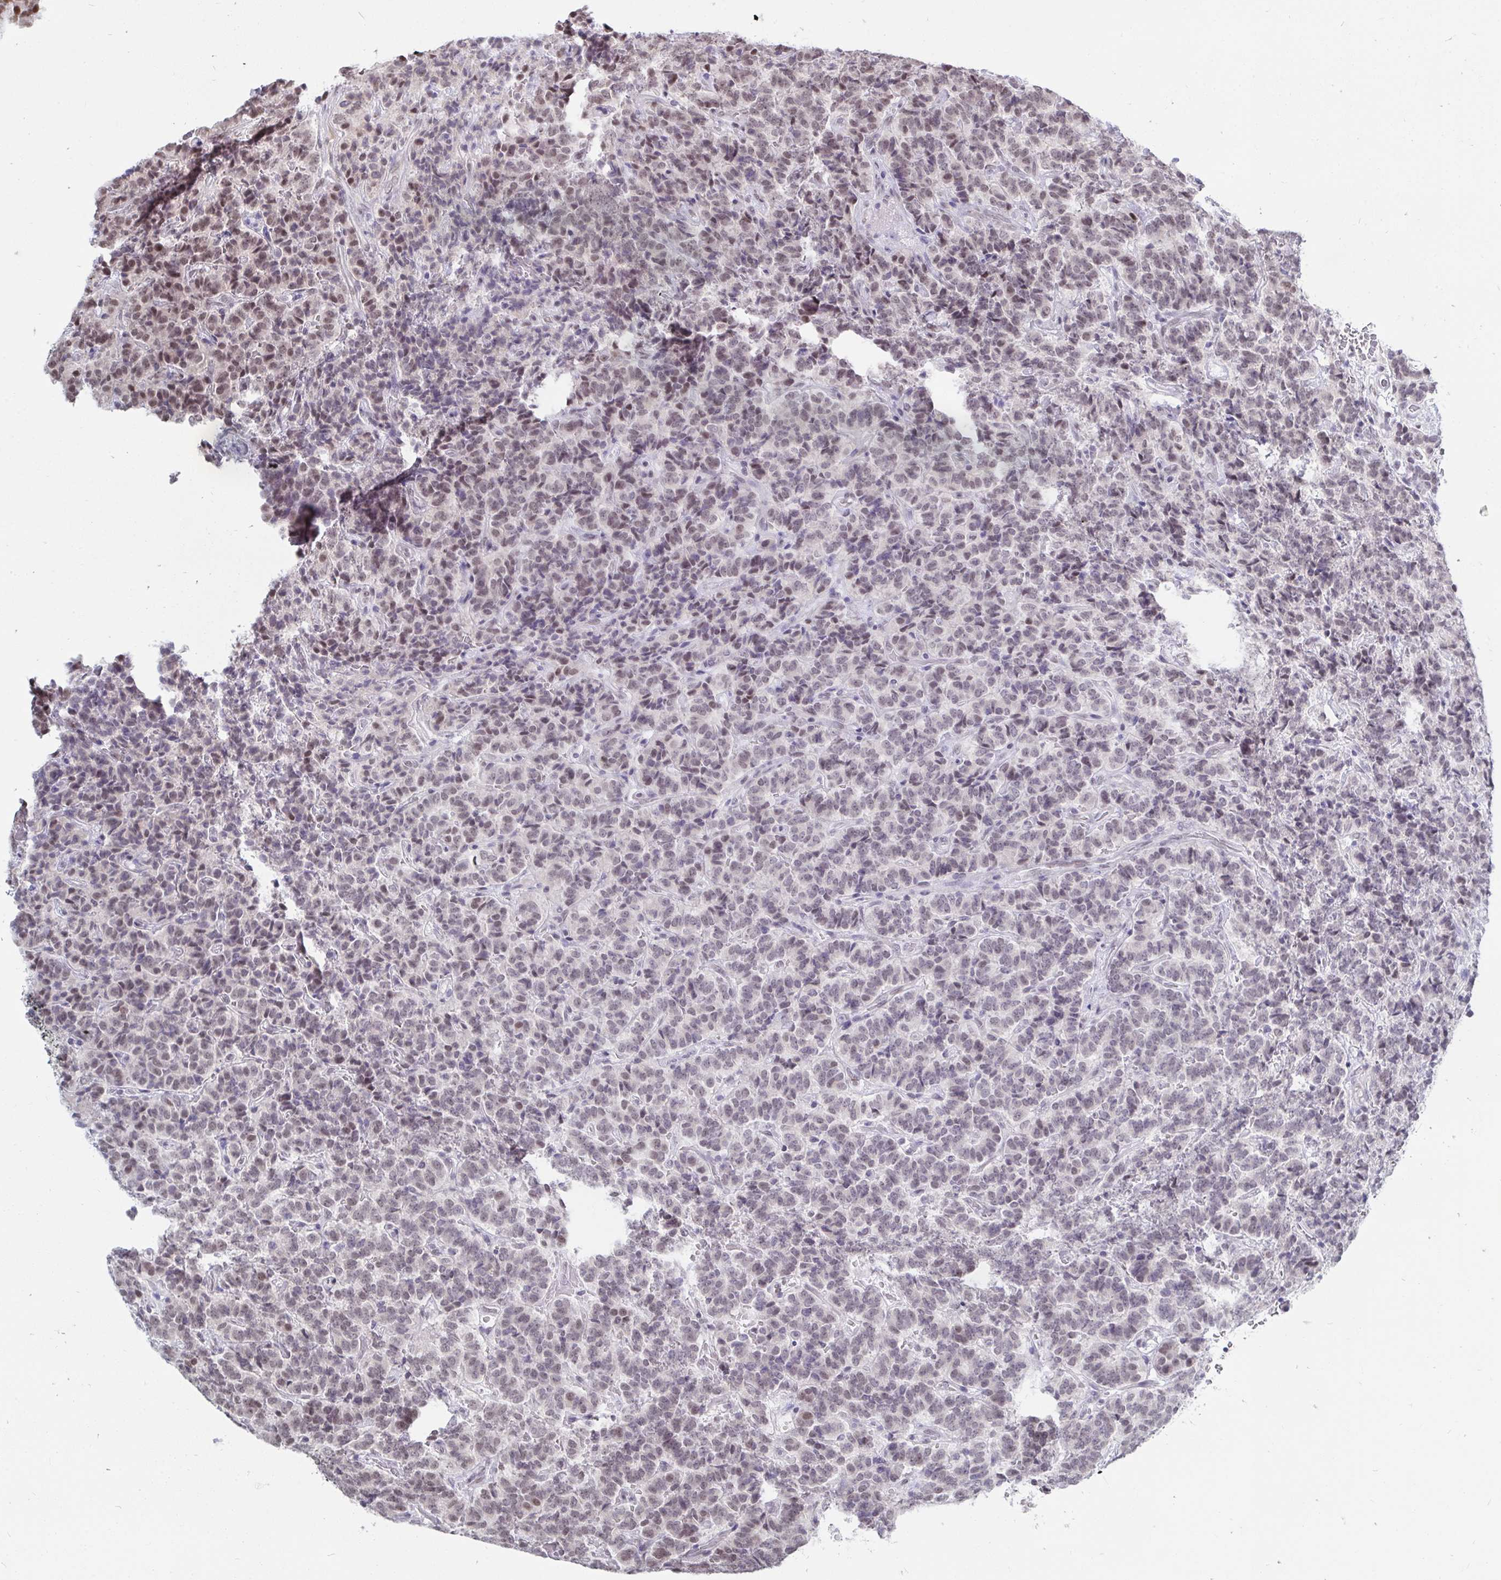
{"staining": {"intensity": "weak", "quantity": "25%-75%", "location": "nuclear"}, "tissue": "carcinoid", "cell_type": "Tumor cells", "image_type": "cancer", "snomed": [{"axis": "morphology", "description": "Carcinoid, malignant, NOS"}, {"axis": "topography", "description": "Pancreas"}], "caption": "Immunohistochemical staining of human carcinoid exhibits low levels of weak nuclear protein staining in about 25%-75% of tumor cells.", "gene": "TRIP12", "patient": {"sex": "male", "age": 36}}